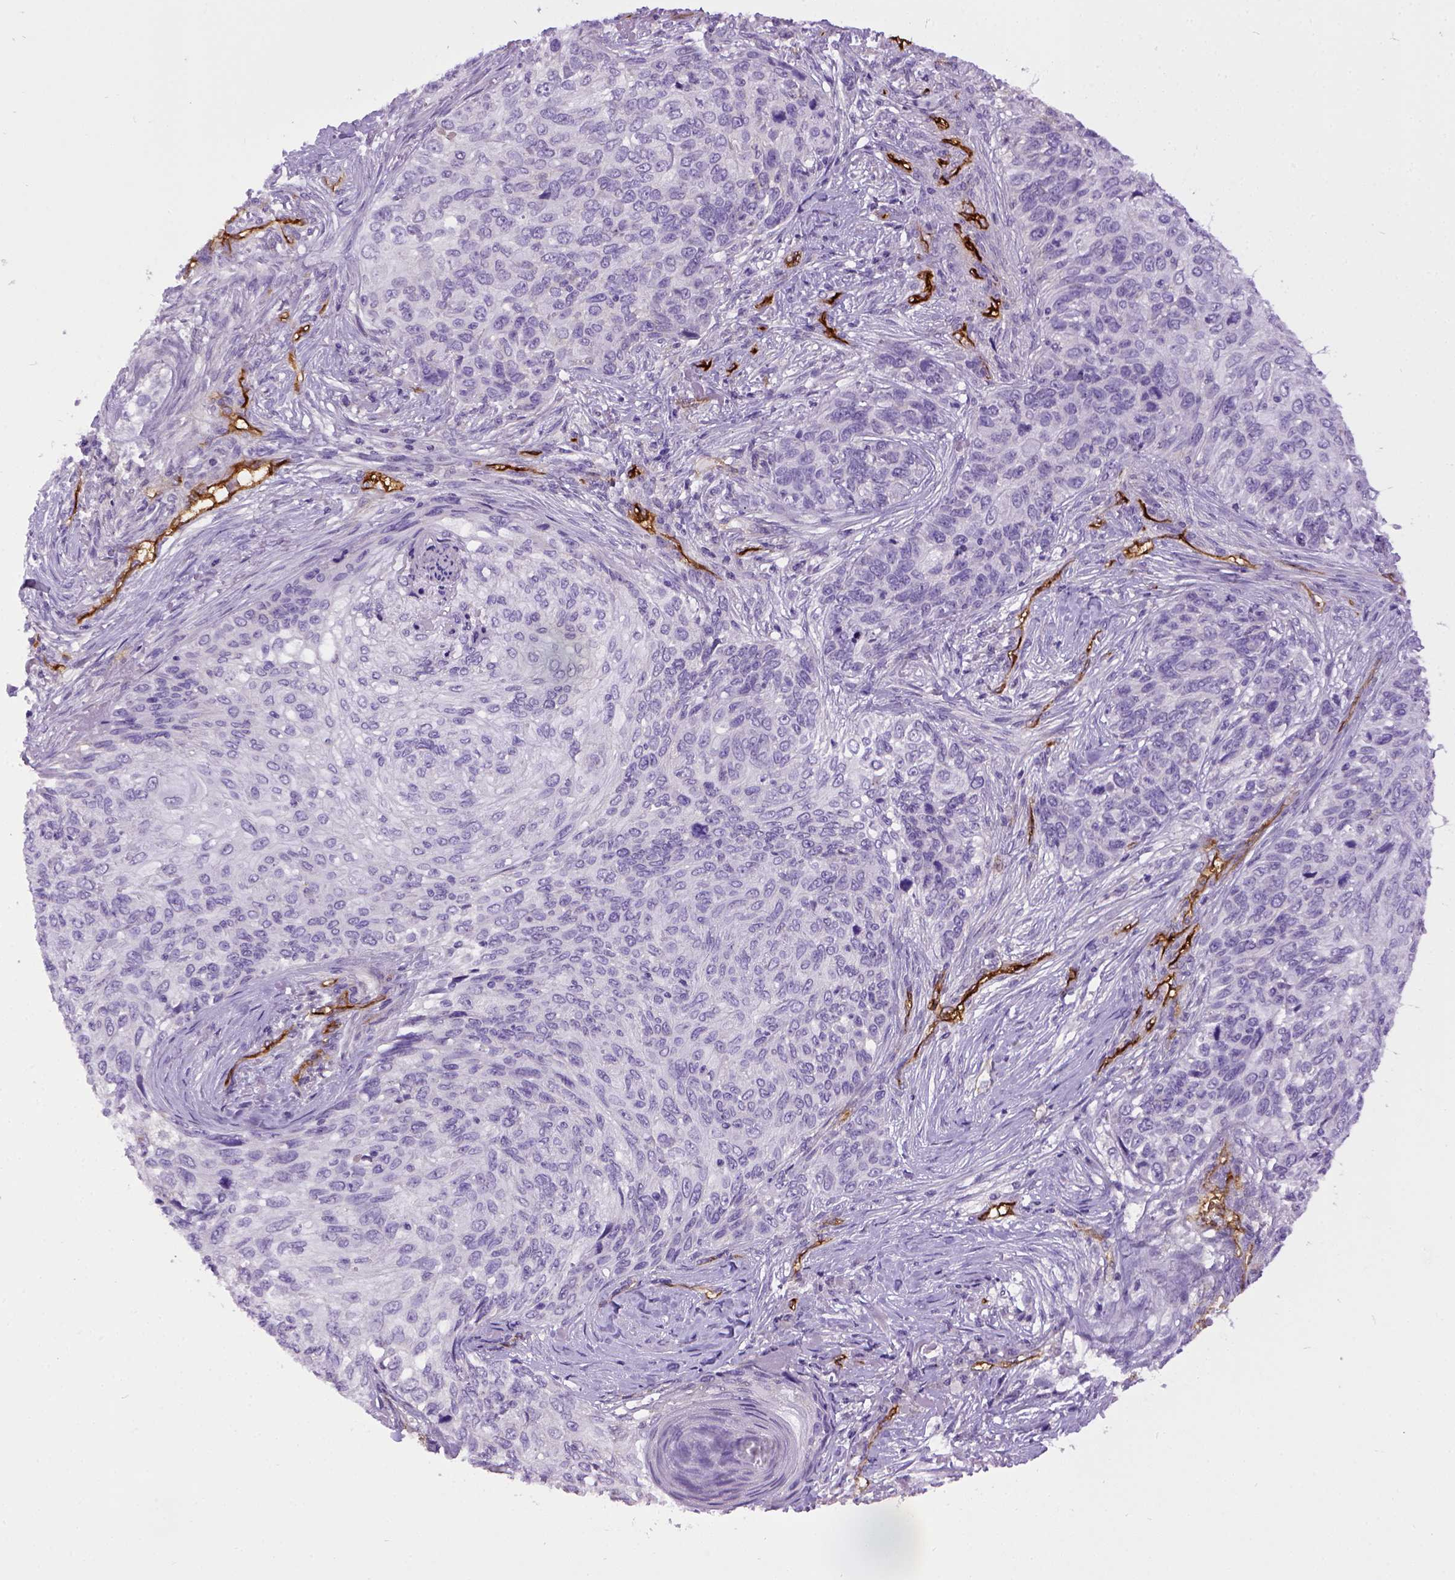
{"staining": {"intensity": "negative", "quantity": "none", "location": "none"}, "tissue": "skin cancer", "cell_type": "Tumor cells", "image_type": "cancer", "snomed": [{"axis": "morphology", "description": "Squamous cell carcinoma, NOS"}, {"axis": "topography", "description": "Skin"}], "caption": "Immunohistochemistry micrograph of neoplastic tissue: skin cancer (squamous cell carcinoma) stained with DAB demonstrates no significant protein positivity in tumor cells.", "gene": "ENG", "patient": {"sex": "male", "age": 92}}